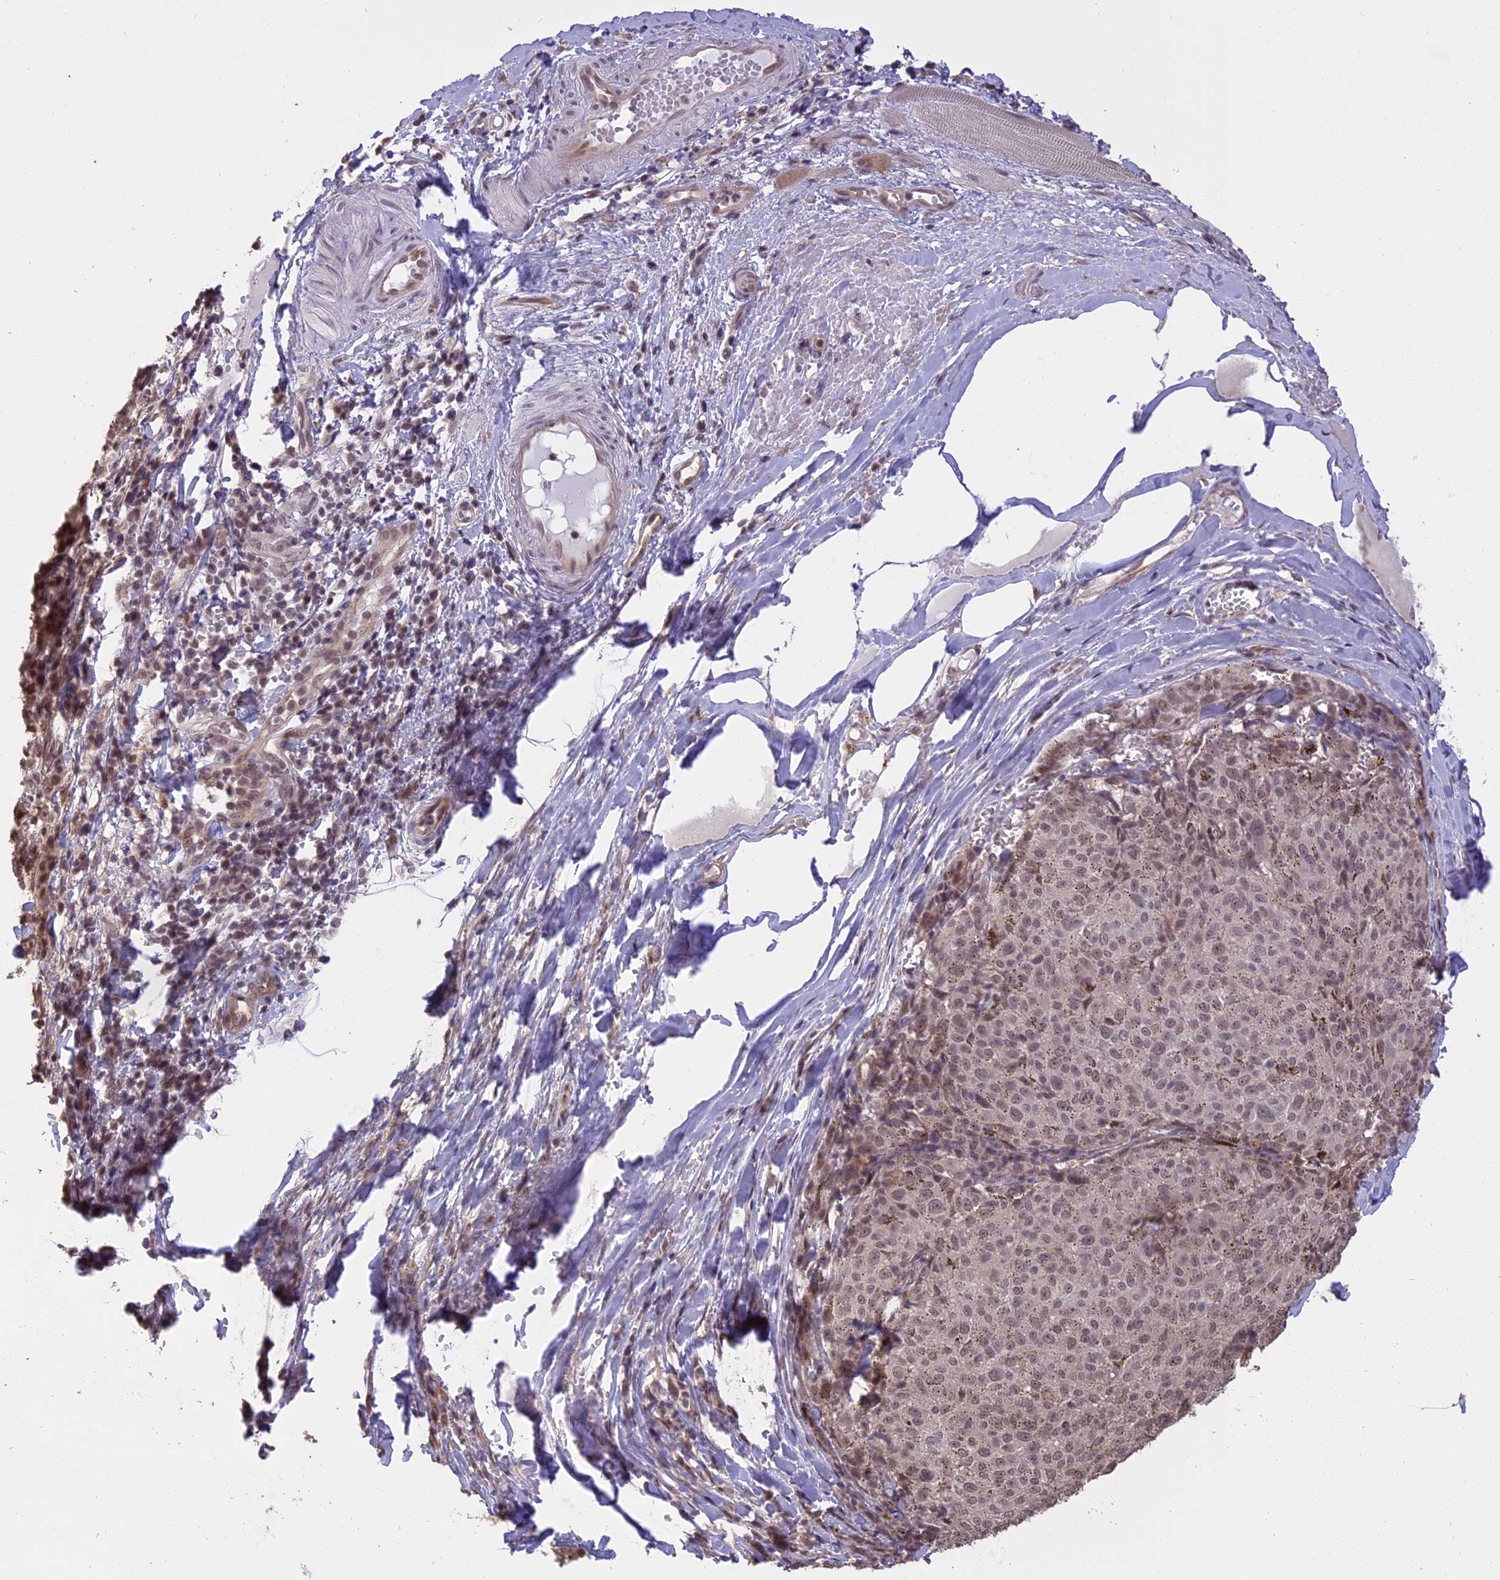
{"staining": {"intensity": "moderate", "quantity": ">75%", "location": "nuclear"}, "tissue": "melanoma", "cell_type": "Tumor cells", "image_type": "cancer", "snomed": [{"axis": "morphology", "description": "Malignant melanoma, NOS"}, {"axis": "topography", "description": "Skin"}], "caption": "High-magnification brightfield microscopy of malignant melanoma stained with DAB (brown) and counterstained with hematoxylin (blue). tumor cells exhibit moderate nuclear positivity is identified in about>75% of cells.", "gene": "TIGD7", "patient": {"sex": "female", "age": 72}}